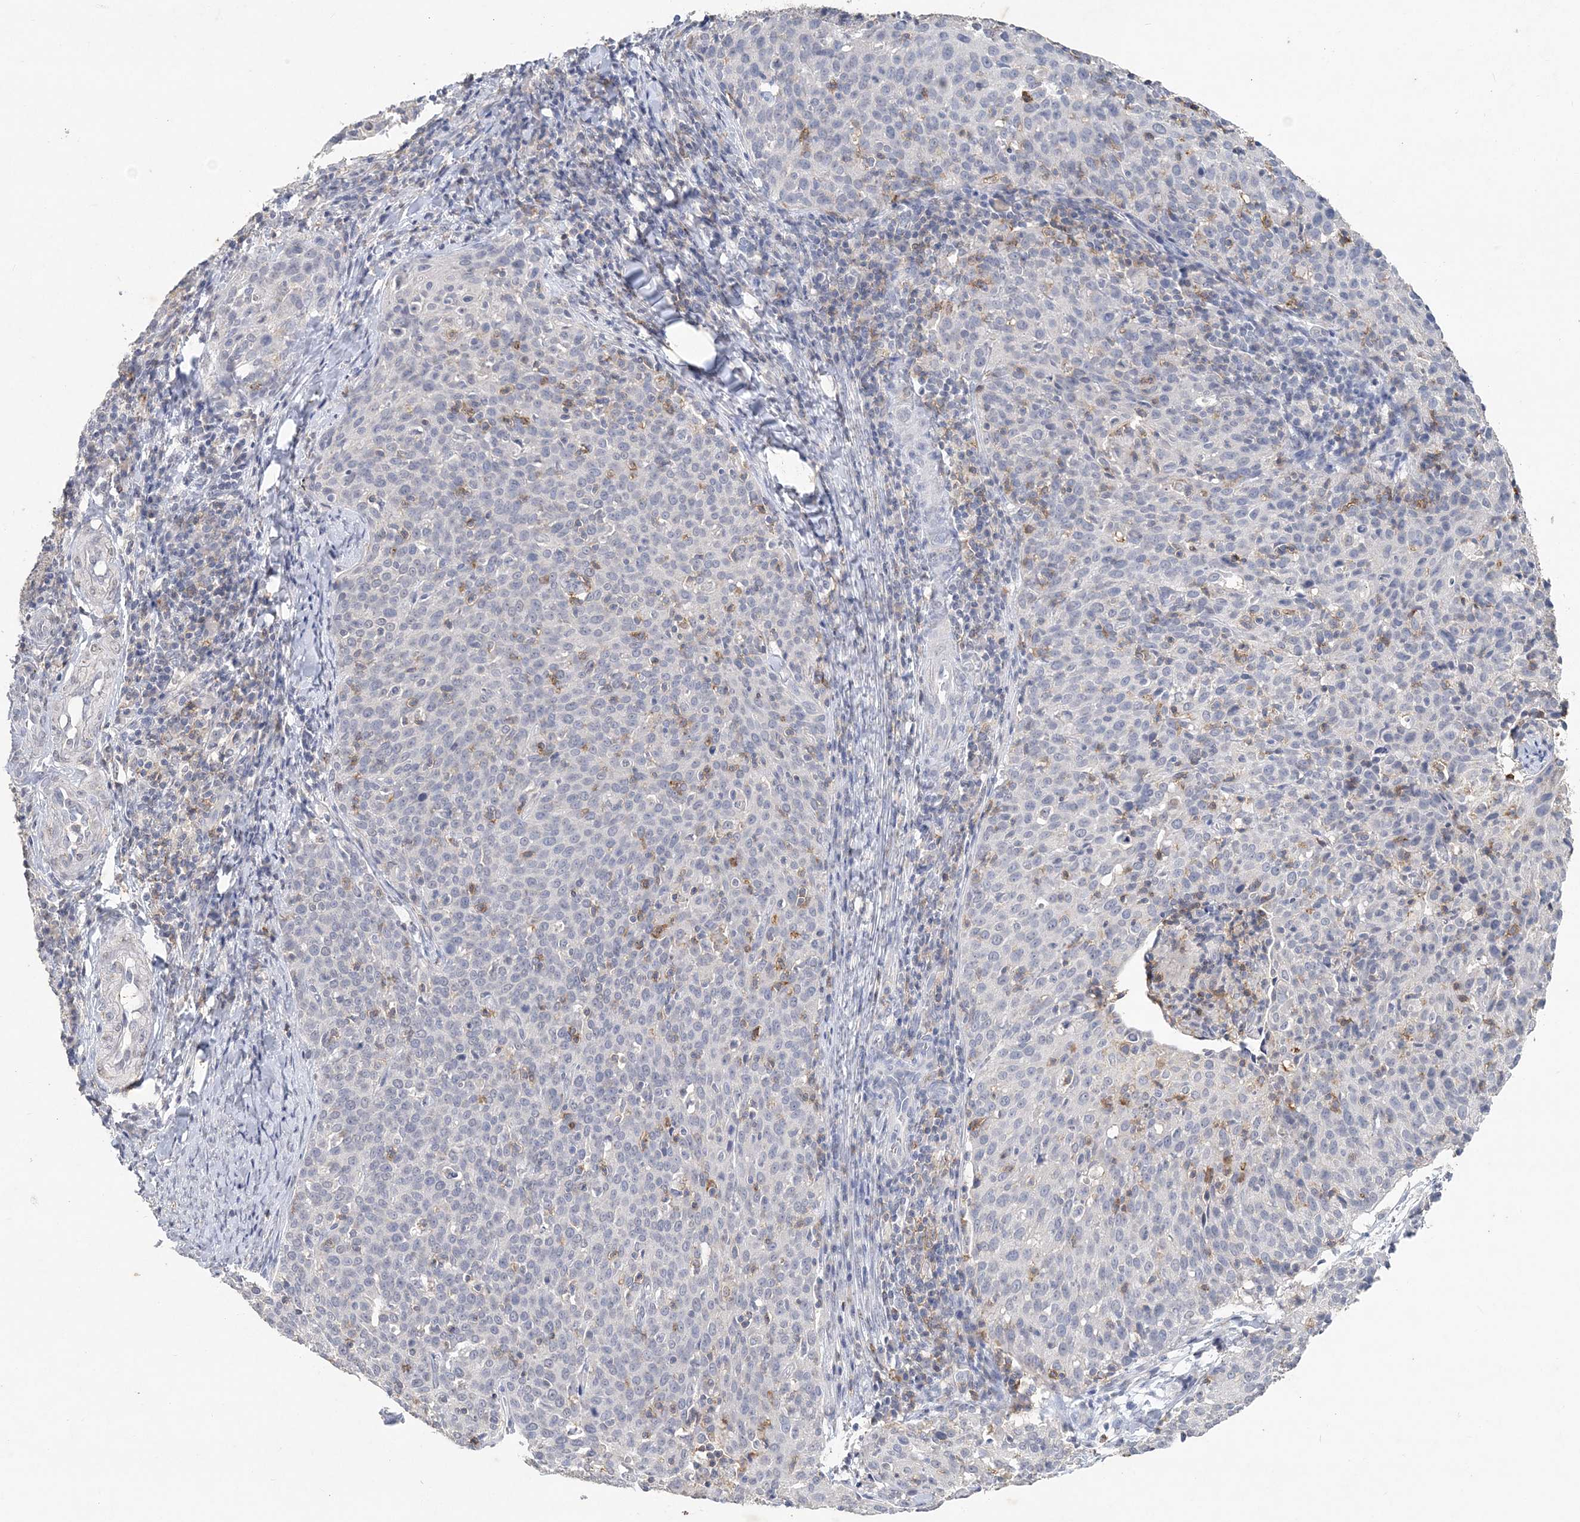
{"staining": {"intensity": "negative", "quantity": "none", "location": "none"}, "tissue": "cervical cancer", "cell_type": "Tumor cells", "image_type": "cancer", "snomed": [{"axis": "morphology", "description": "Squamous cell carcinoma, NOS"}, {"axis": "topography", "description": "Cervix"}], "caption": "High magnification brightfield microscopy of cervical cancer (squamous cell carcinoma) stained with DAB (3,3'-diaminobenzidine) (brown) and counterstained with hematoxylin (blue): tumor cells show no significant expression.", "gene": "PDCD1", "patient": {"sex": "female", "age": 38}}